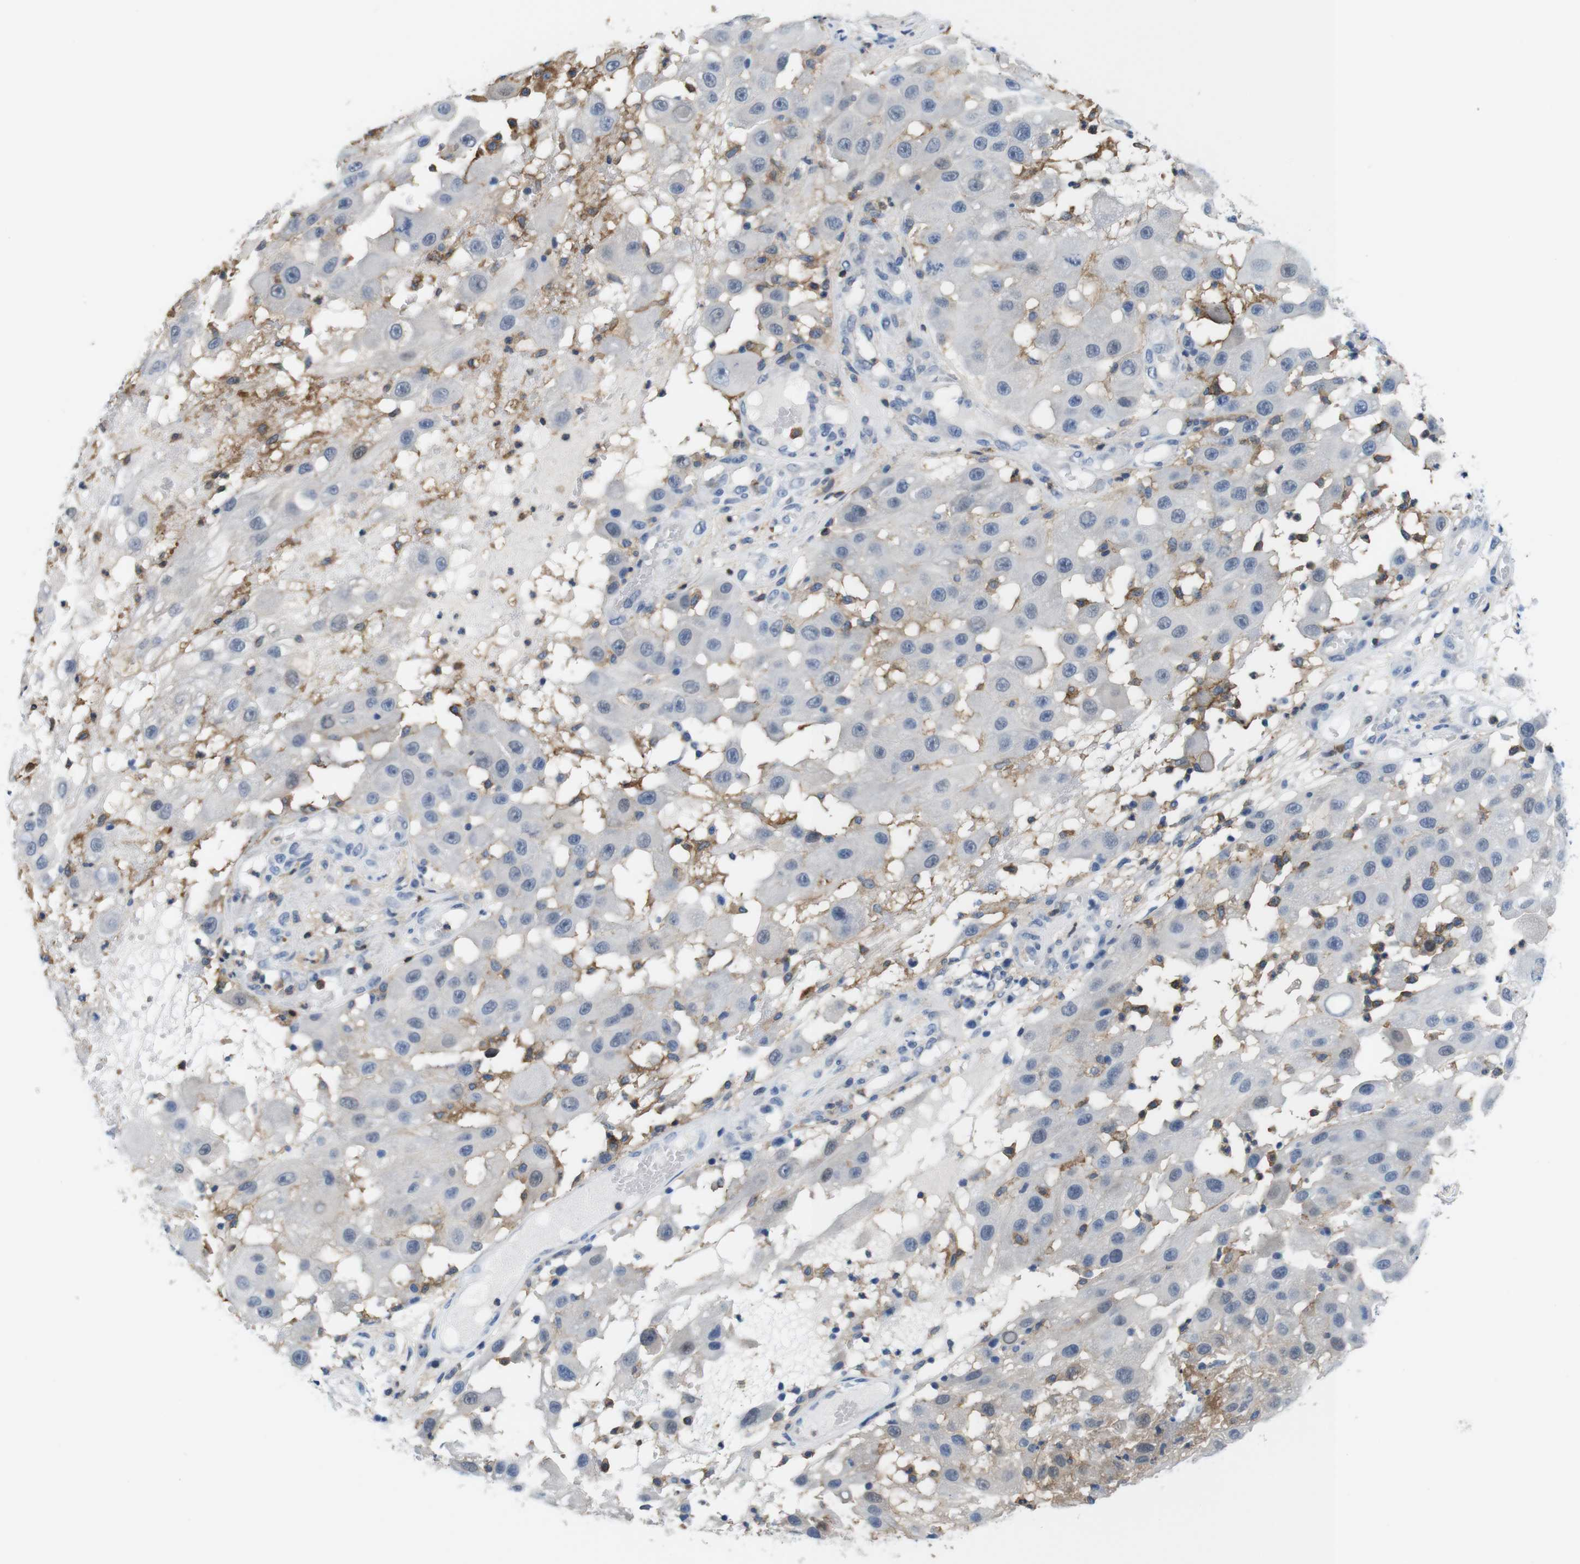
{"staining": {"intensity": "negative", "quantity": "none", "location": "none"}, "tissue": "melanoma", "cell_type": "Tumor cells", "image_type": "cancer", "snomed": [{"axis": "morphology", "description": "Malignant melanoma, NOS"}, {"axis": "topography", "description": "Skin"}], "caption": "Melanoma stained for a protein using immunohistochemistry (IHC) demonstrates no expression tumor cells.", "gene": "CD300C", "patient": {"sex": "female", "age": 81}}